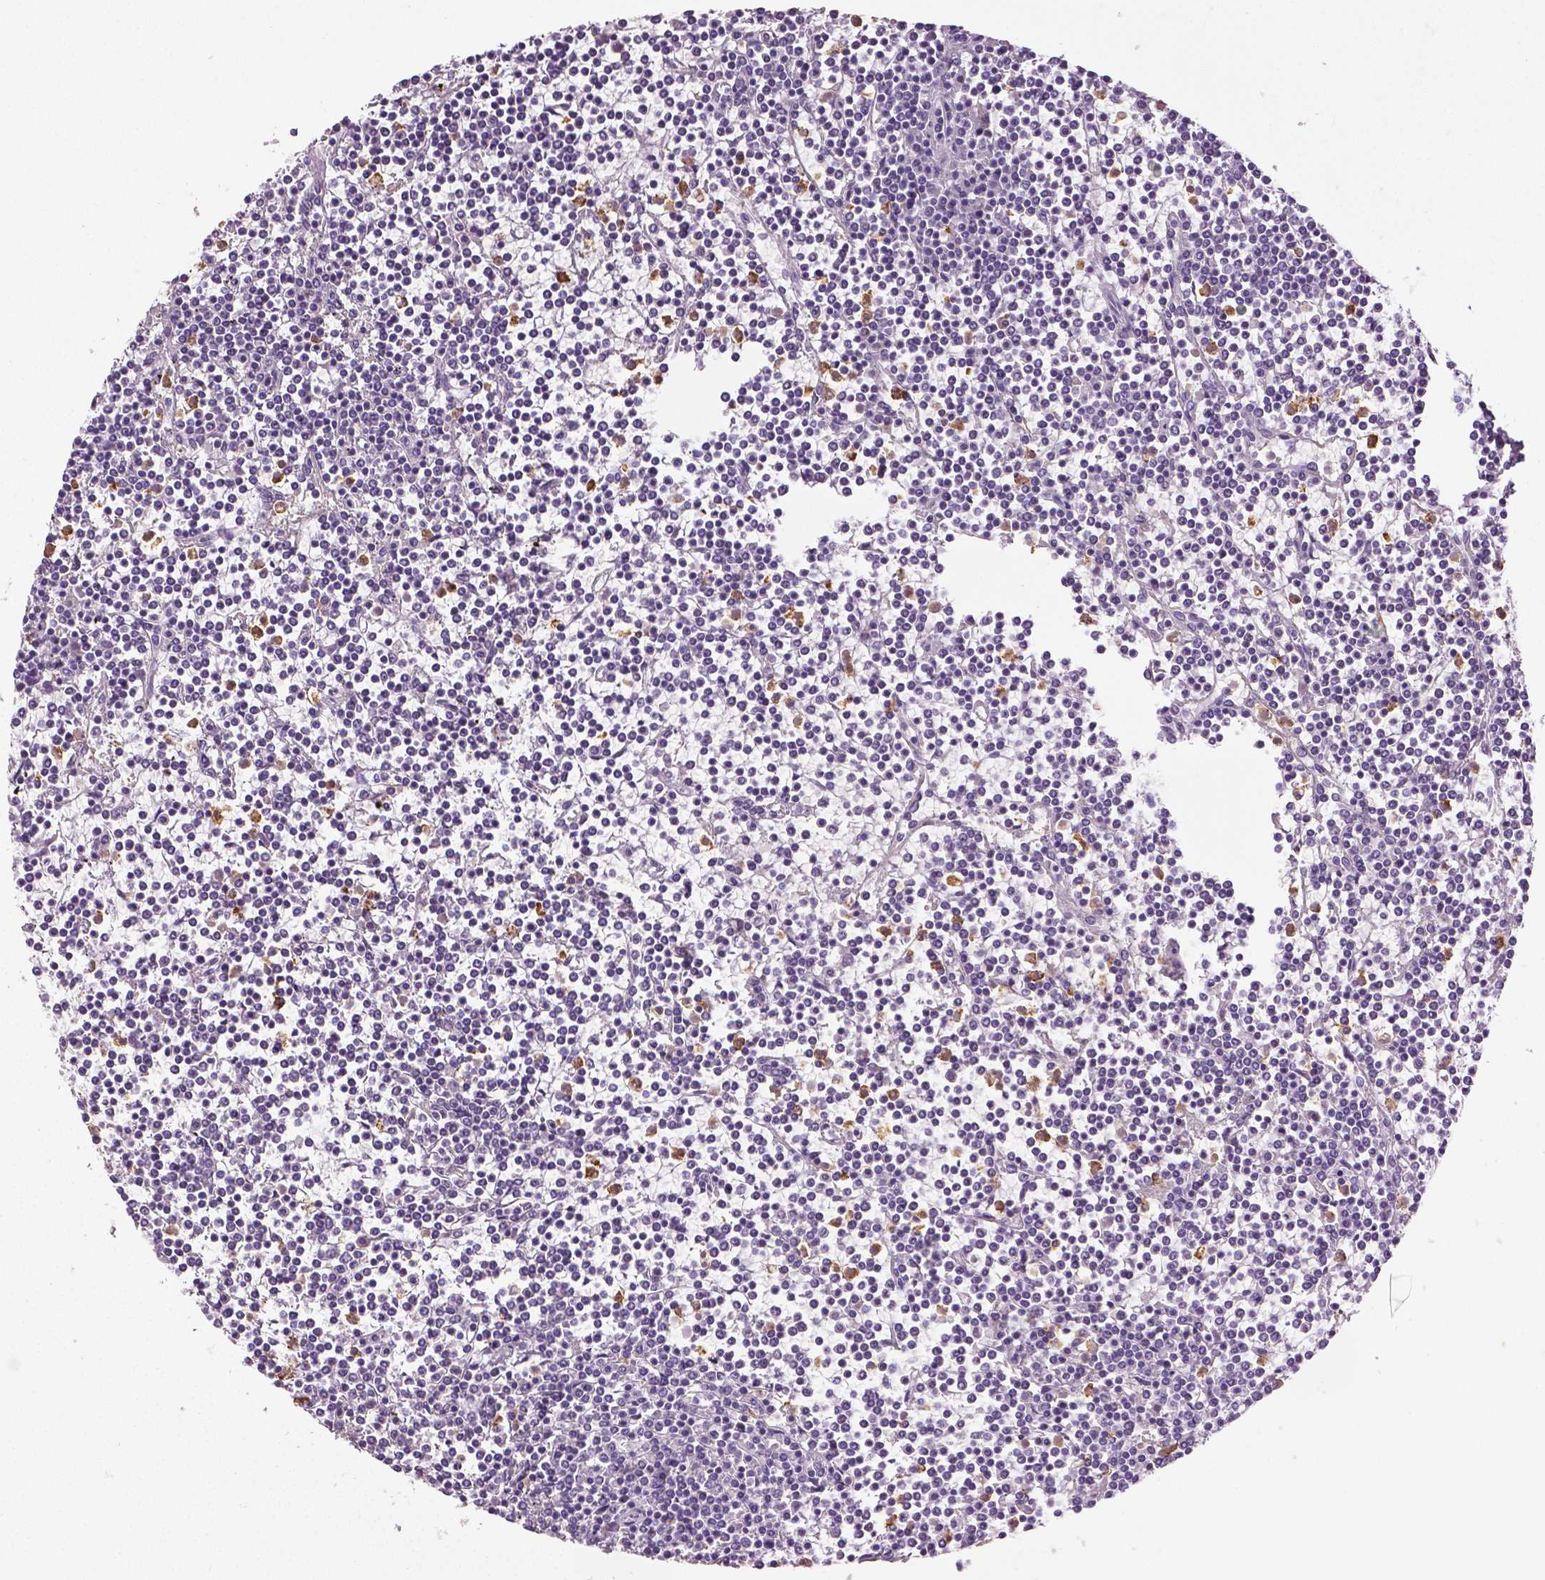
{"staining": {"intensity": "negative", "quantity": "none", "location": "none"}, "tissue": "lymphoma", "cell_type": "Tumor cells", "image_type": "cancer", "snomed": [{"axis": "morphology", "description": "Malignant lymphoma, non-Hodgkin's type, Low grade"}, {"axis": "topography", "description": "Spleen"}], "caption": "Tumor cells are negative for brown protein staining in low-grade malignant lymphoma, non-Hodgkin's type.", "gene": "PTPN5", "patient": {"sex": "female", "age": 19}}